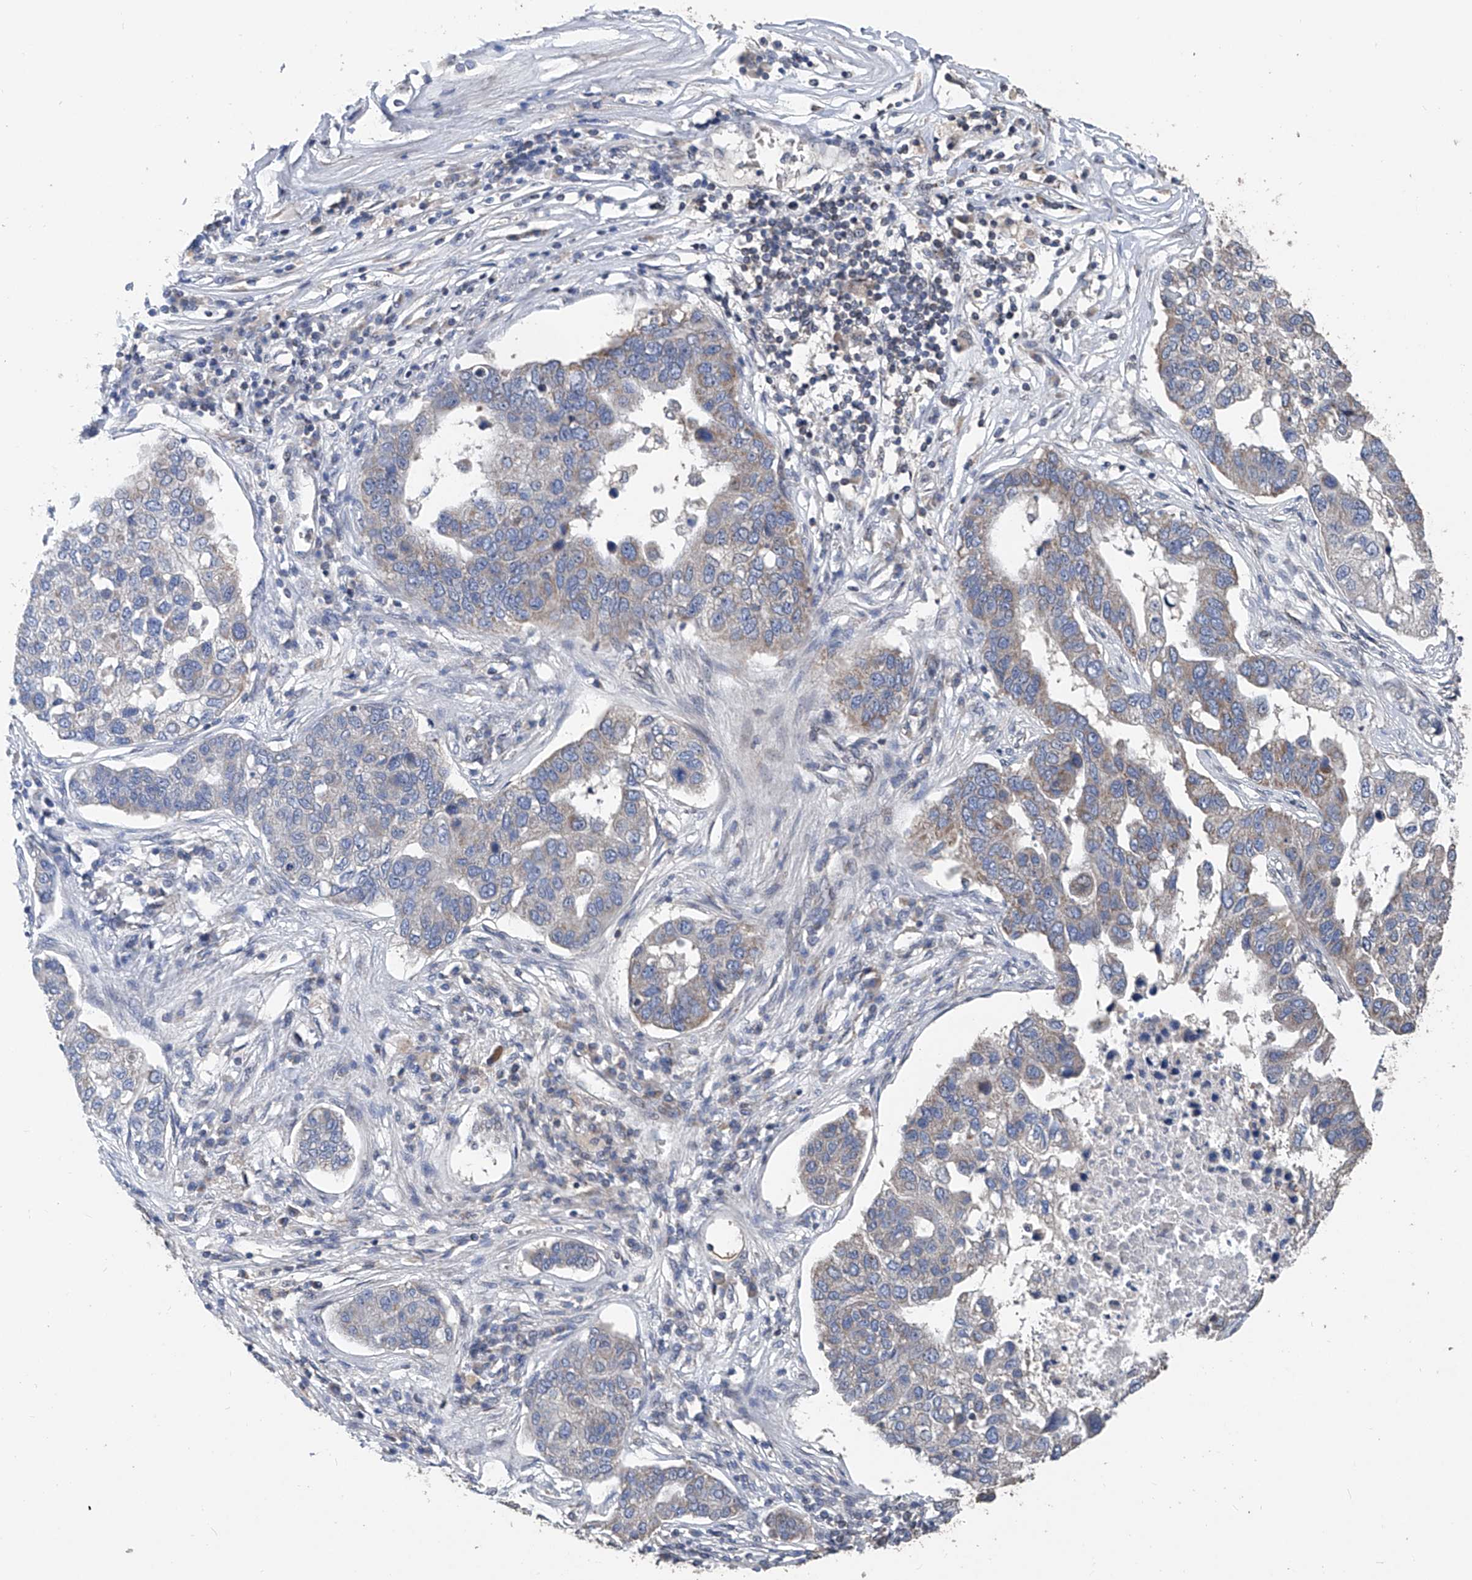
{"staining": {"intensity": "weak", "quantity": "<25%", "location": "cytoplasmic/membranous"}, "tissue": "pancreatic cancer", "cell_type": "Tumor cells", "image_type": "cancer", "snomed": [{"axis": "morphology", "description": "Adenocarcinoma, NOS"}, {"axis": "topography", "description": "Pancreas"}], "caption": "IHC of adenocarcinoma (pancreatic) exhibits no staining in tumor cells. (DAB (3,3'-diaminobenzidine) immunohistochemistry, high magnification).", "gene": "BCKDHB", "patient": {"sex": "female", "age": 61}}